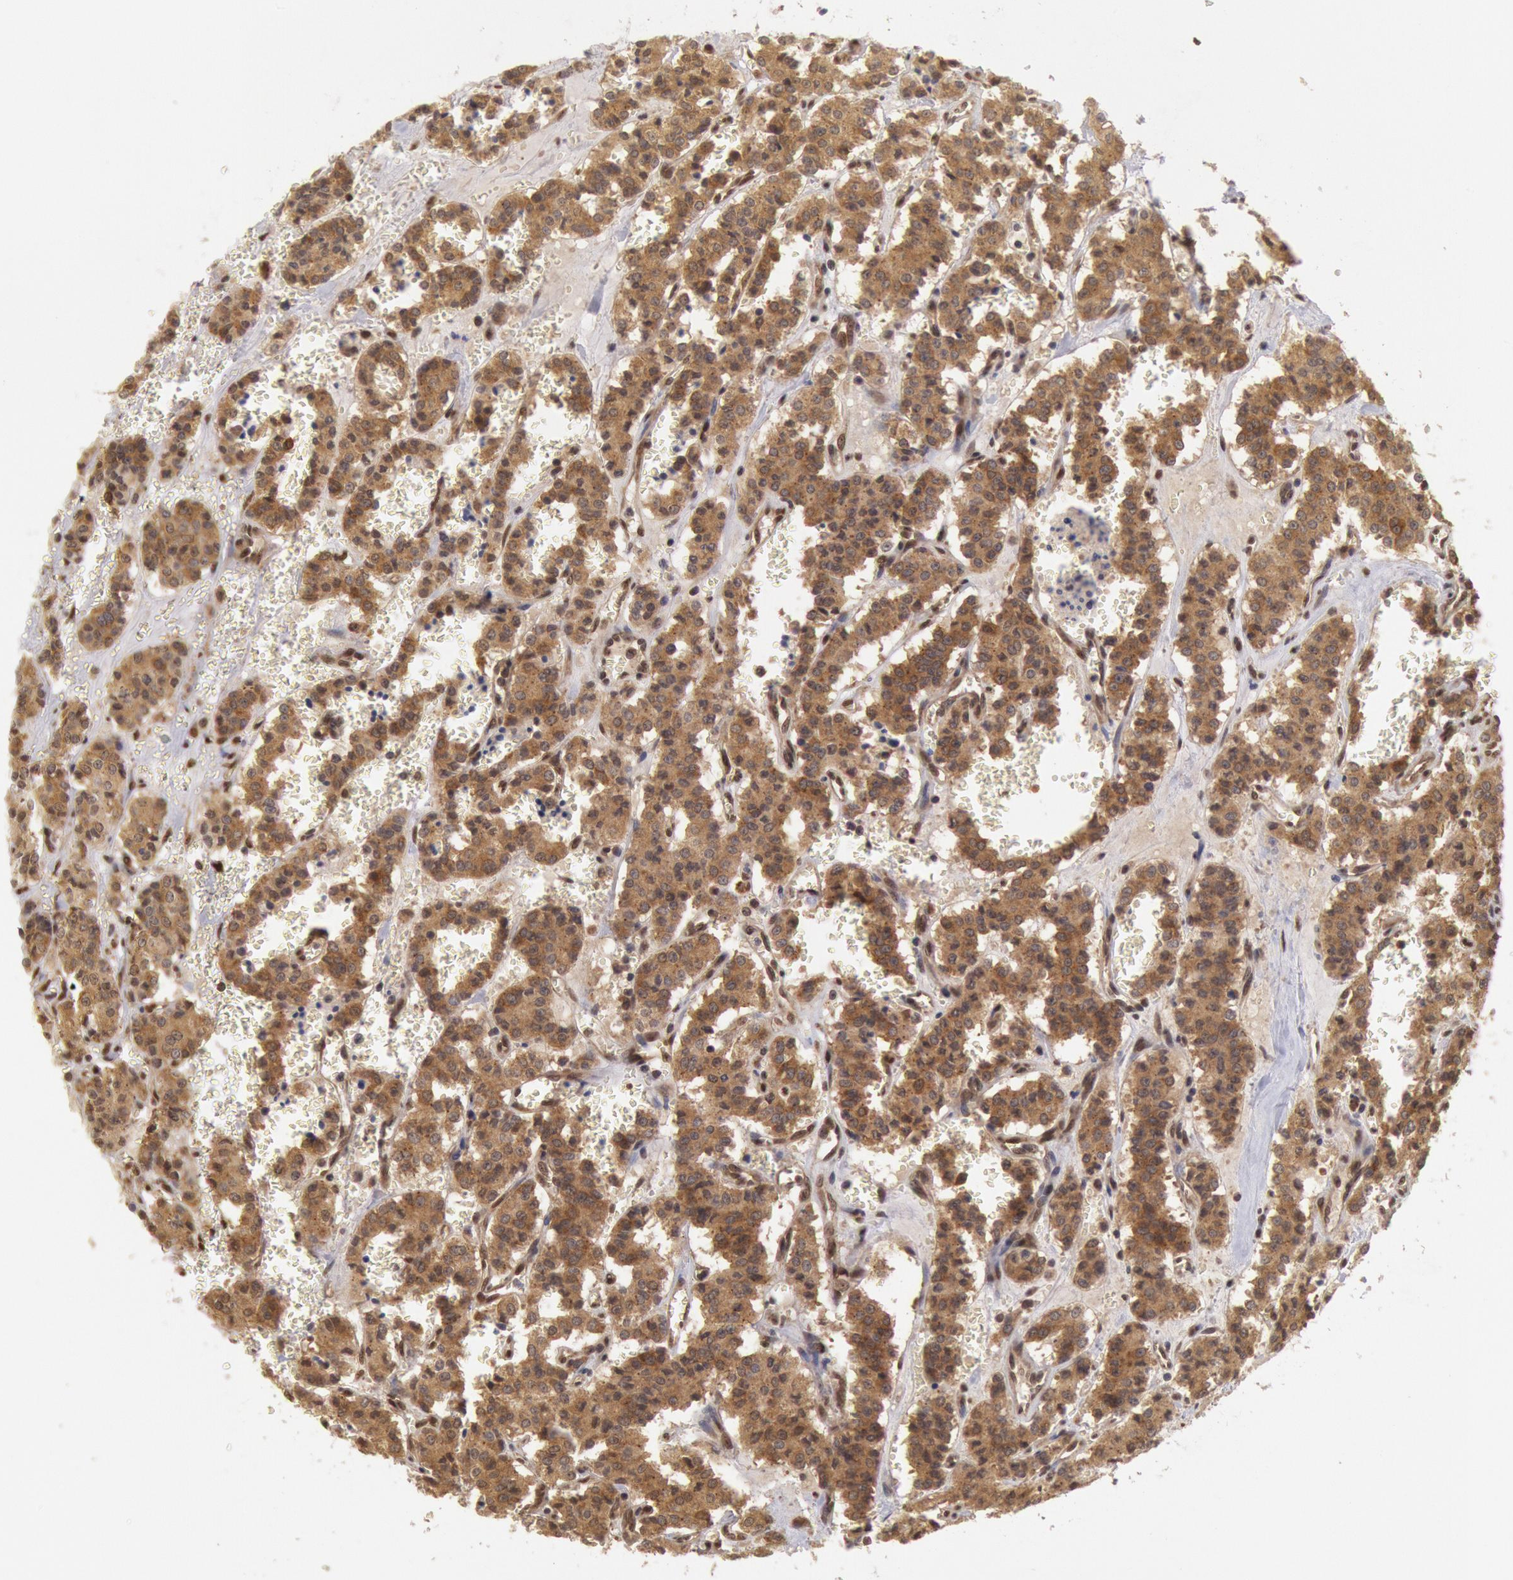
{"staining": {"intensity": "moderate", "quantity": ">75%", "location": "cytoplasmic/membranous"}, "tissue": "carcinoid", "cell_type": "Tumor cells", "image_type": "cancer", "snomed": [{"axis": "morphology", "description": "Carcinoid, malignant, NOS"}, {"axis": "topography", "description": "Bronchus"}], "caption": "IHC micrograph of carcinoid stained for a protein (brown), which reveals medium levels of moderate cytoplasmic/membranous positivity in approximately >75% of tumor cells.", "gene": "STX17", "patient": {"sex": "male", "age": 55}}